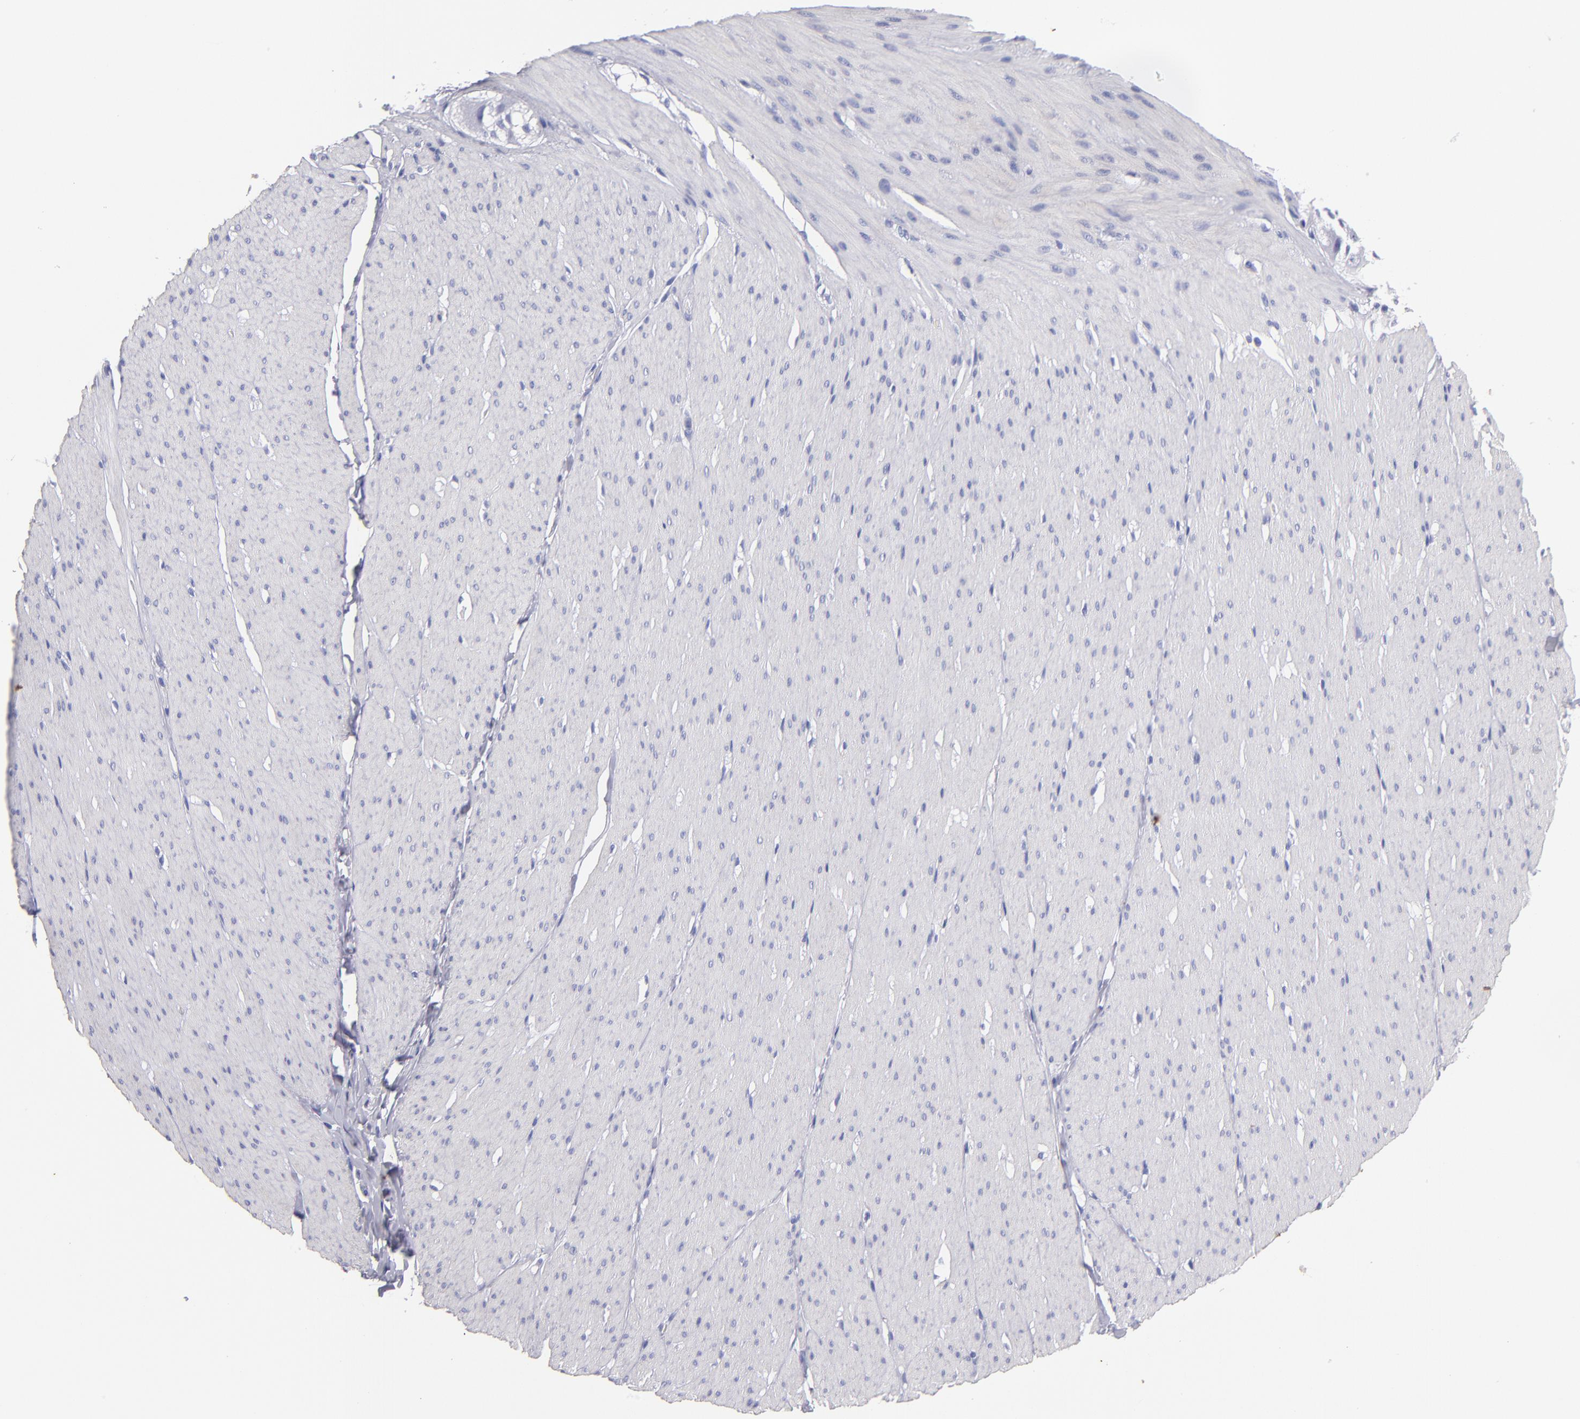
{"staining": {"intensity": "negative", "quantity": "none", "location": "none"}, "tissue": "smooth muscle", "cell_type": "Smooth muscle cells", "image_type": "normal", "snomed": [{"axis": "morphology", "description": "Normal tissue, NOS"}, {"axis": "topography", "description": "Smooth muscle"}, {"axis": "topography", "description": "Colon"}], "caption": "A high-resolution image shows immunohistochemistry staining of normal smooth muscle, which demonstrates no significant expression in smooth muscle cells.", "gene": "MB", "patient": {"sex": "male", "age": 67}}